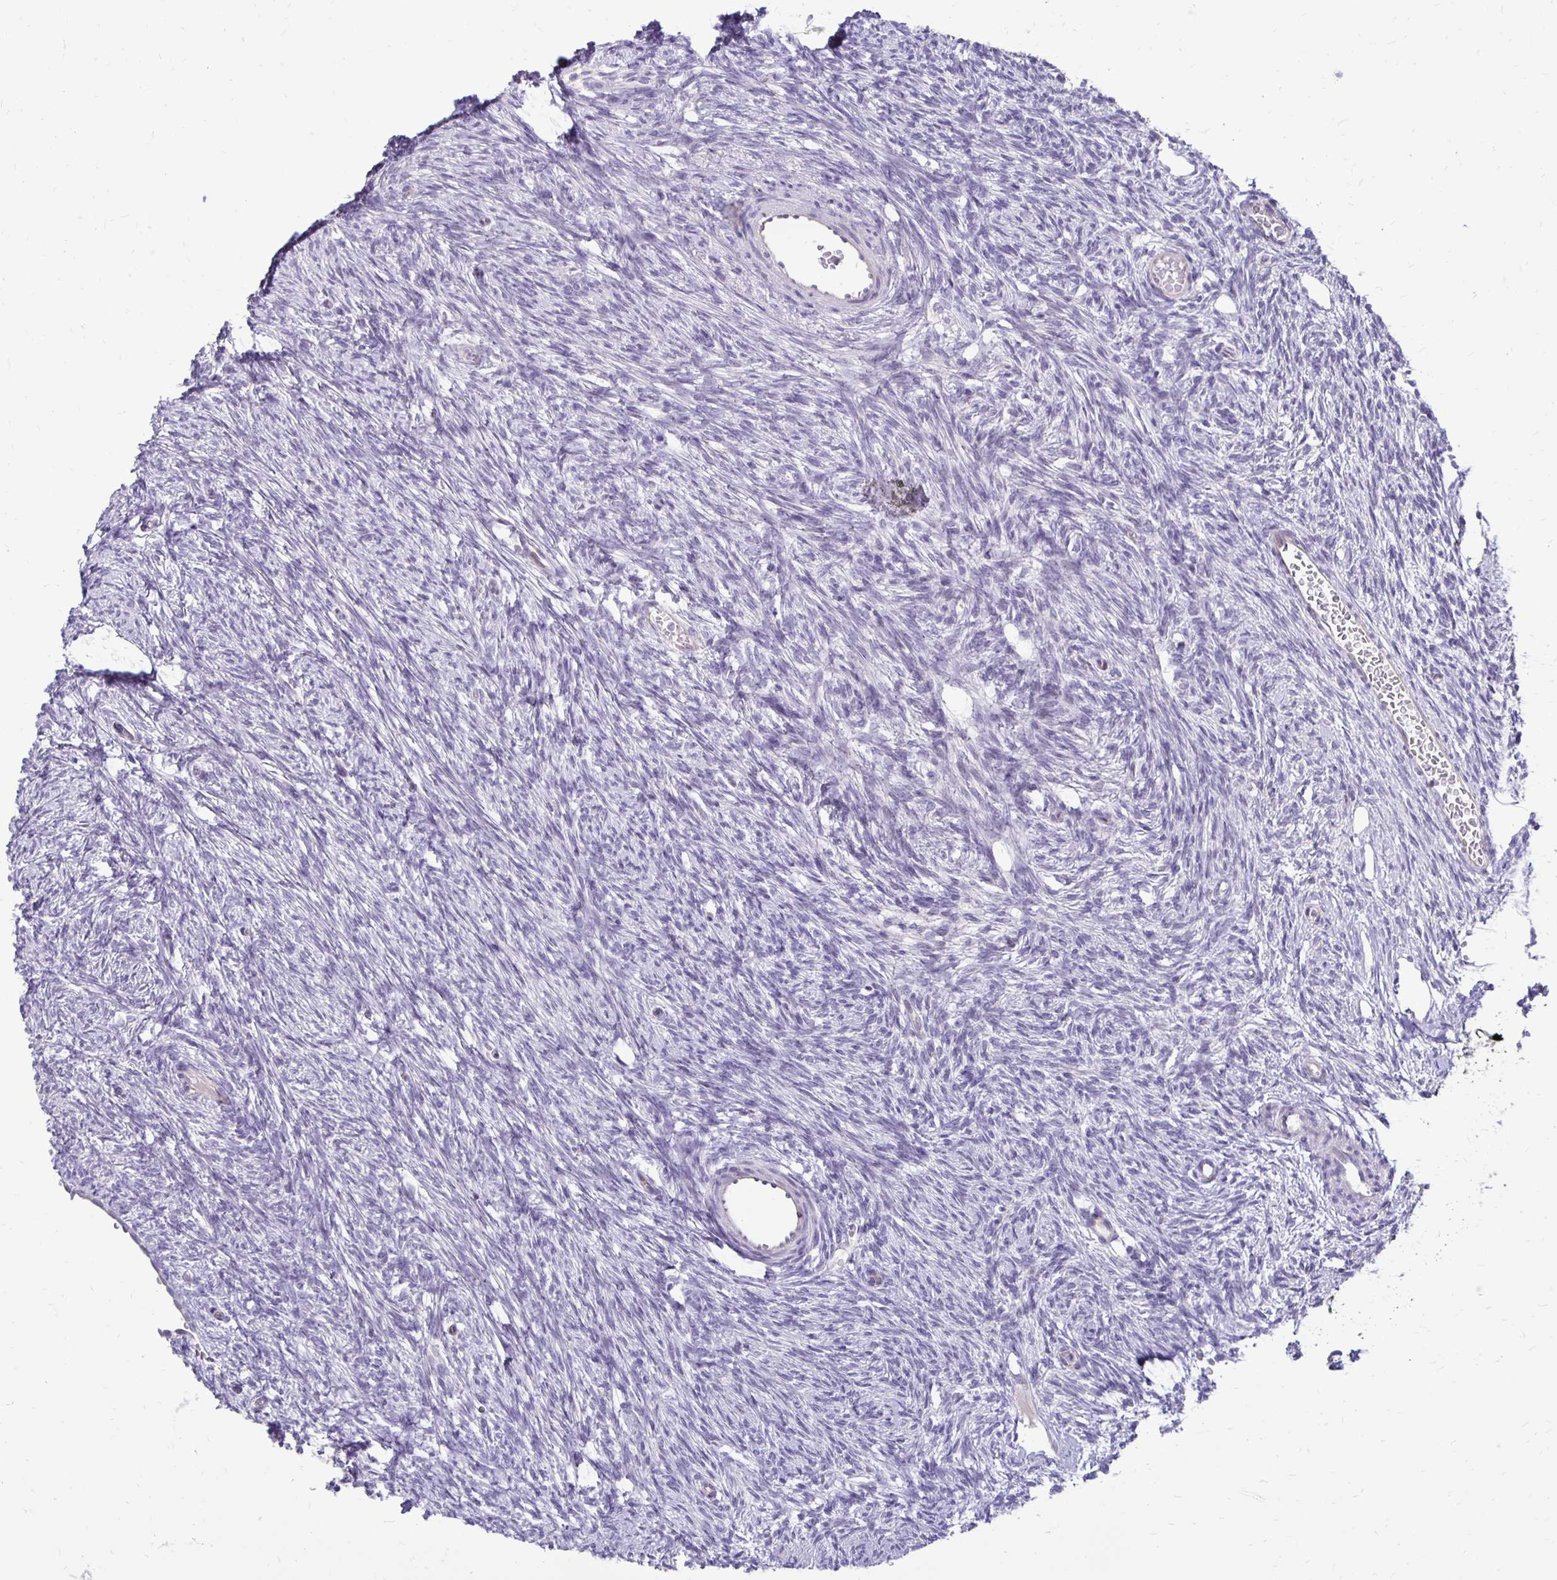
{"staining": {"intensity": "negative", "quantity": "none", "location": "none"}, "tissue": "ovary", "cell_type": "Follicle cells", "image_type": "normal", "snomed": [{"axis": "morphology", "description": "Normal tissue, NOS"}, {"axis": "topography", "description": "Ovary"}], "caption": "This micrograph is of normal ovary stained with immunohistochemistry to label a protein in brown with the nuclei are counter-stained blue. There is no staining in follicle cells. The staining was performed using DAB to visualize the protein expression in brown, while the nuclei were stained in blue with hematoxylin (Magnification: 20x).", "gene": "GAS2", "patient": {"sex": "female", "age": 33}}